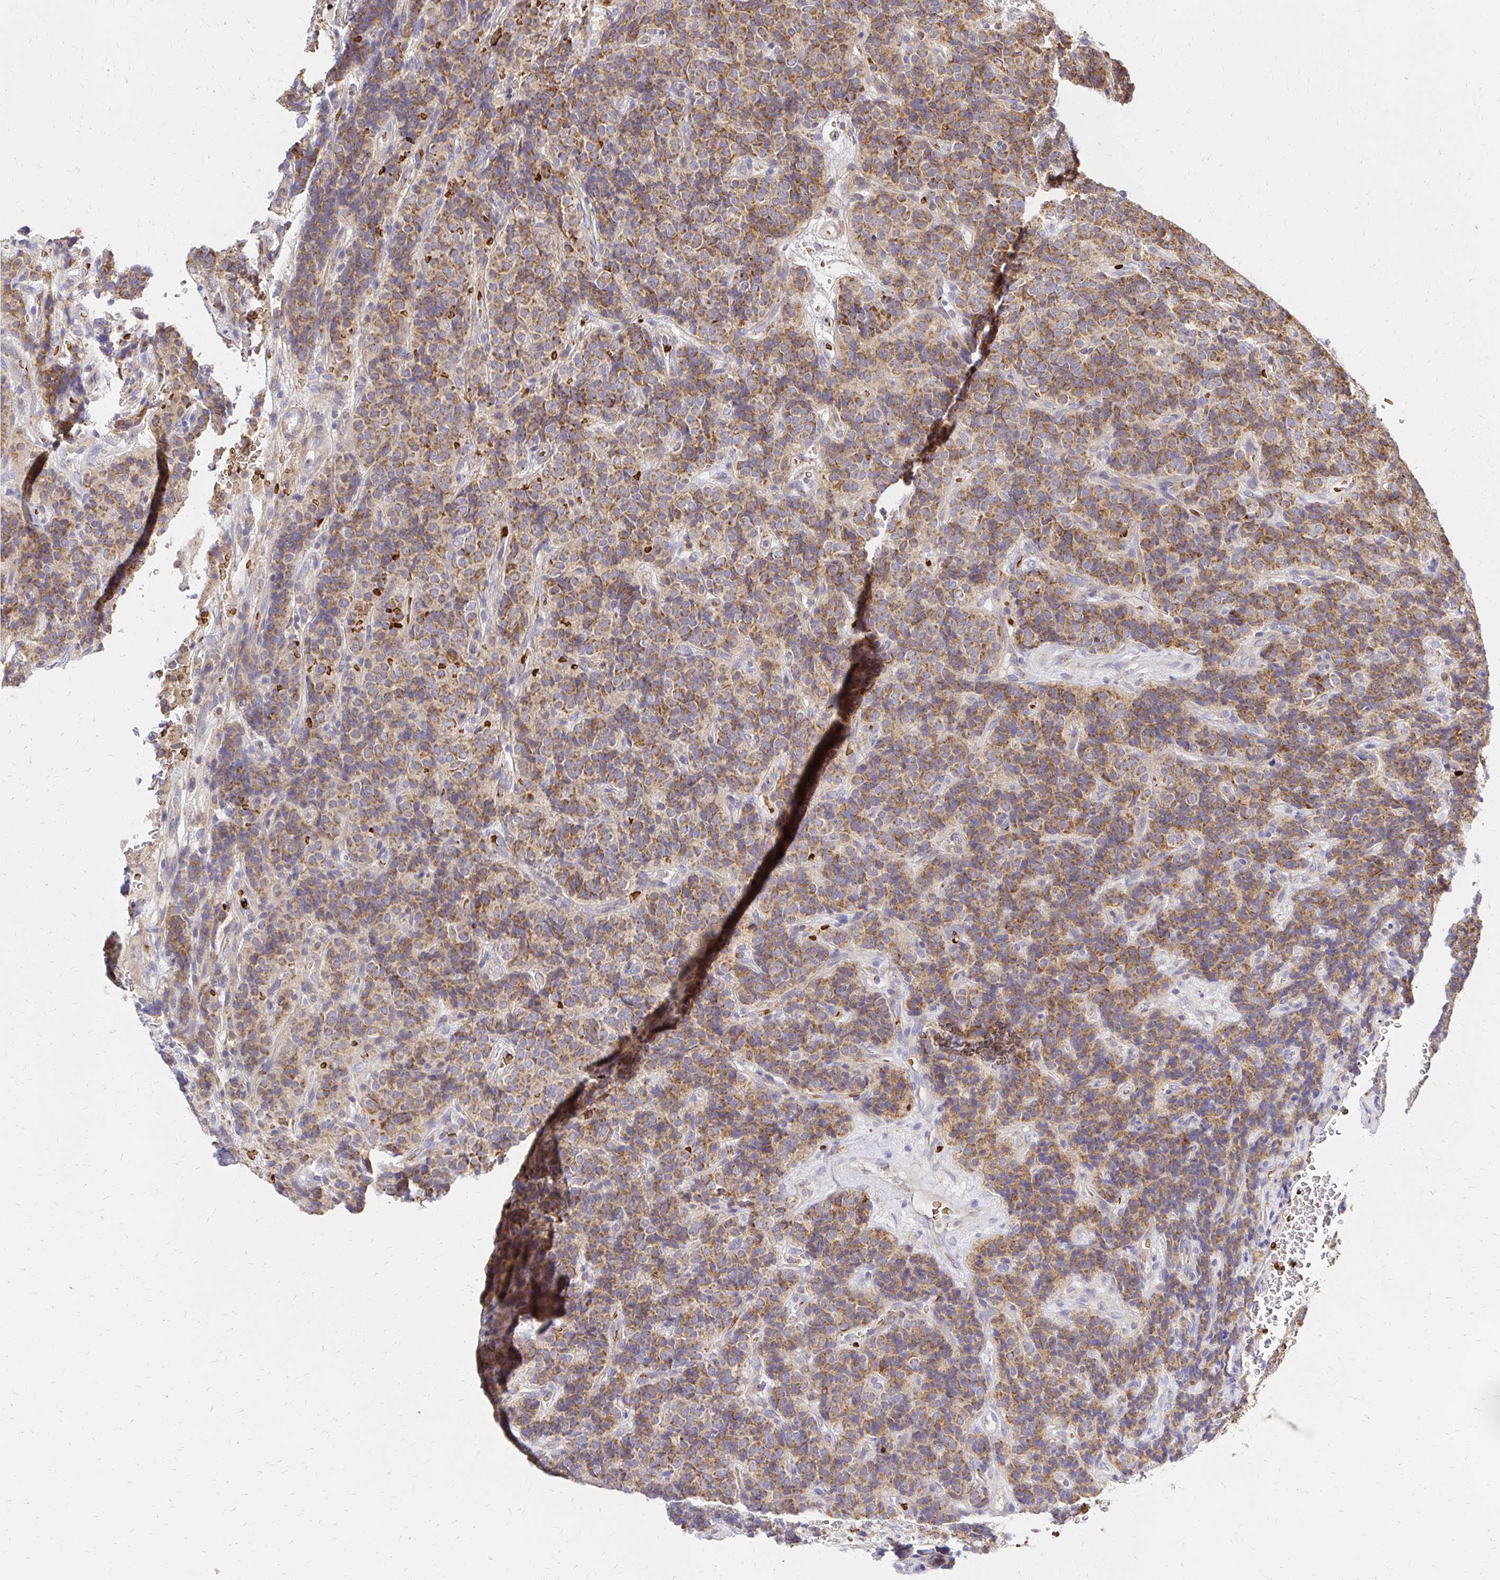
{"staining": {"intensity": "moderate", "quantity": ">75%", "location": "cytoplasmic/membranous"}, "tissue": "carcinoid", "cell_type": "Tumor cells", "image_type": "cancer", "snomed": [{"axis": "morphology", "description": "Carcinoid, malignant, NOS"}, {"axis": "topography", "description": "Pancreas"}], "caption": "Protein staining exhibits moderate cytoplasmic/membranous expression in about >75% of tumor cells in carcinoid (malignant). (DAB IHC with brightfield microscopy, high magnification).", "gene": "MRPL13", "patient": {"sex": "male", "age": 36}}